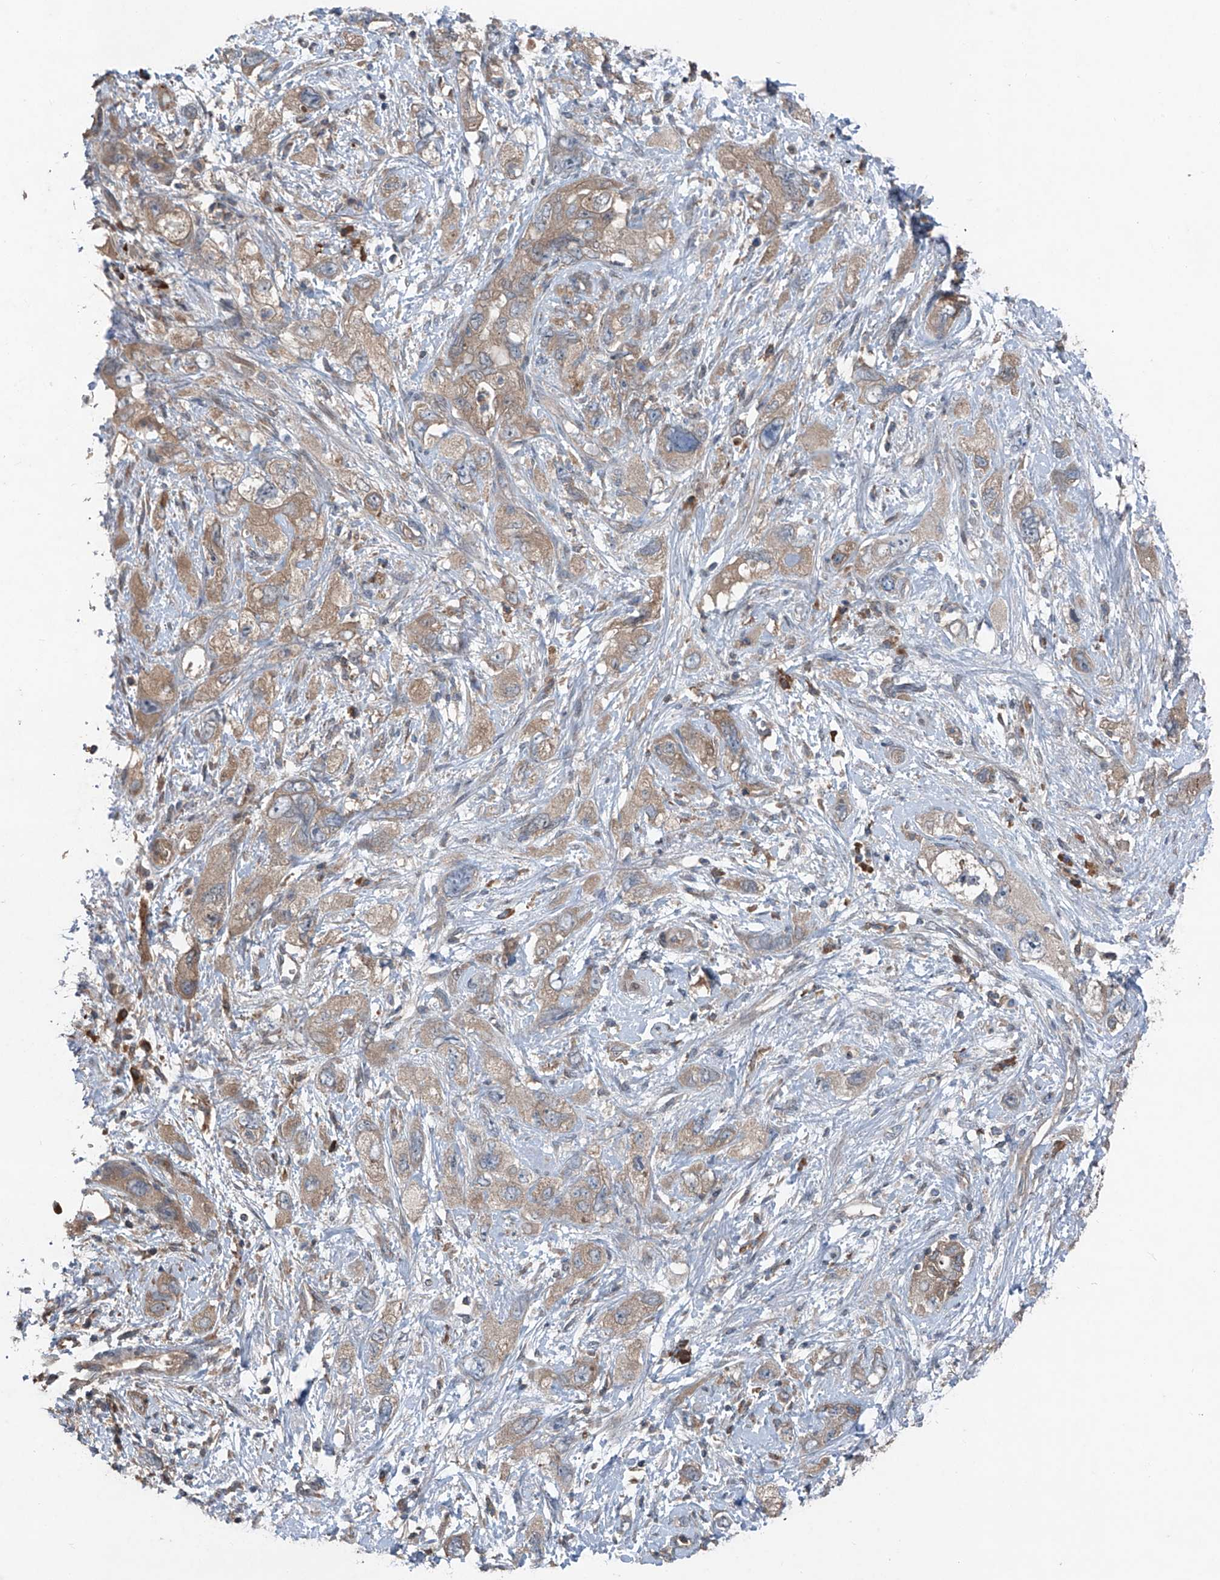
{"staining": {"intensity": "moderate", "quantity": ">75%", "location": "cytoplasmic/membranous"}, "tissue": "pancreatic cancer", "cell_type": "Tumor cells", "image_type": "cancer", "snomed": [{"axis": "morphology", "description": "Adenocarcinoma, NOS"}, {"axis": "topography", "description": "Pancreas"}], "caption": "Tumor cells demonstrate medium levels of moderate cytoplasmic/membranous expression in approximately >75% of cells in human adenocarcinoma (pancreatic). The staining was performed using DAB to visualize the protein expression in brown, while the nuclei were stained in blue with hematoxylin (Magnification: 20x).", "gene": "FOXRED2", "patient": {"sex": "female", "age": 73}}